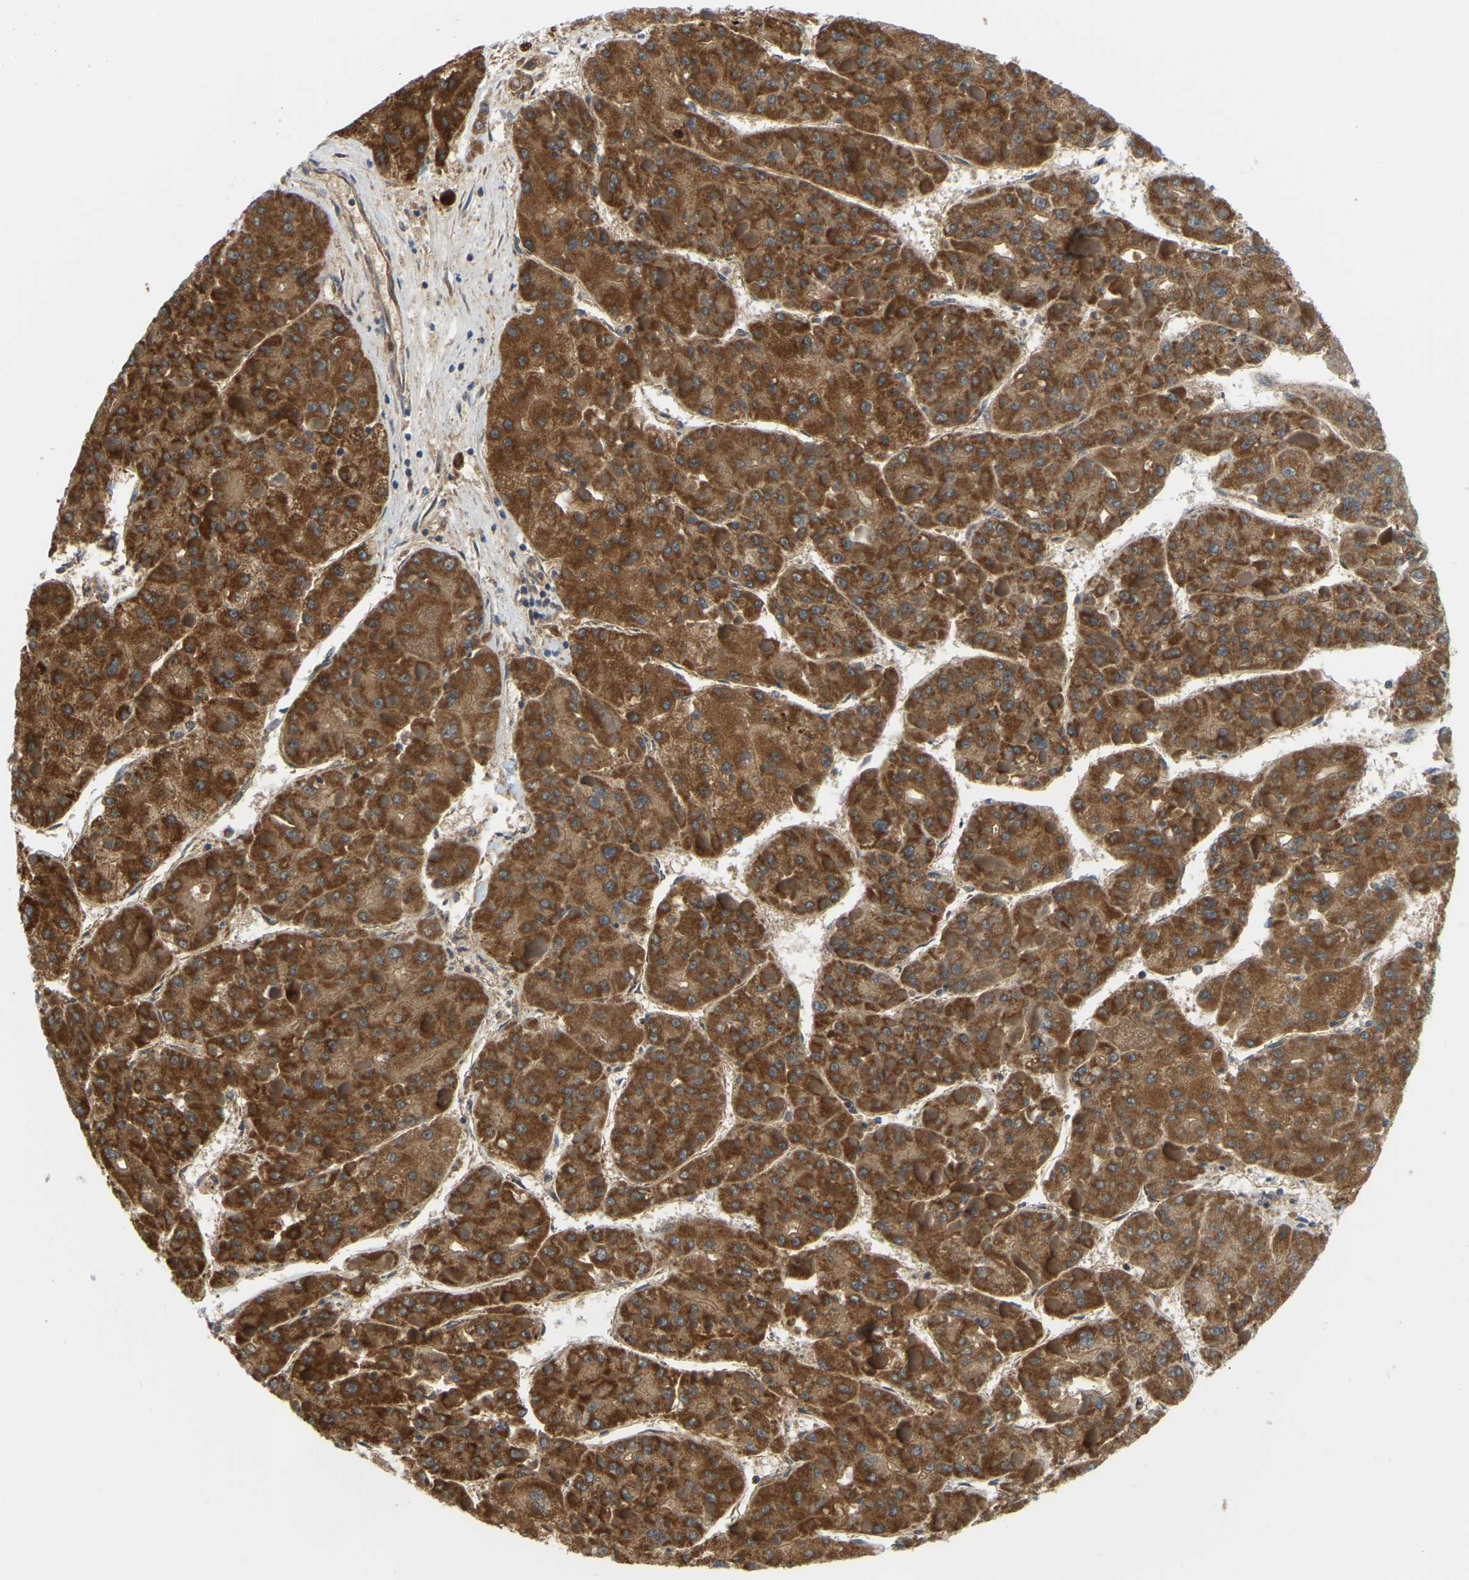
{"staining": {"intensity": "strong", "quantity": ">75%", "location": "cytoplasmic/membranous"}, "tissue": "liver cancer", "cell_type": "Tumor cells", "image_type": "cancer", "snomed": [{"axis": "morphology", "description": "Carcinoma, Hepatocellular, NOS"}, {"axis": "topography", "description": "Liver"}], "caption": "Immunohistochemical staining of human liver hepatocellular carcinoma demonstrates strong cytoplasmic/membranous protein expression in about >75% of tumor cells.", "gene": "GDA", "patient": {"sex": "female", "age": 73}}